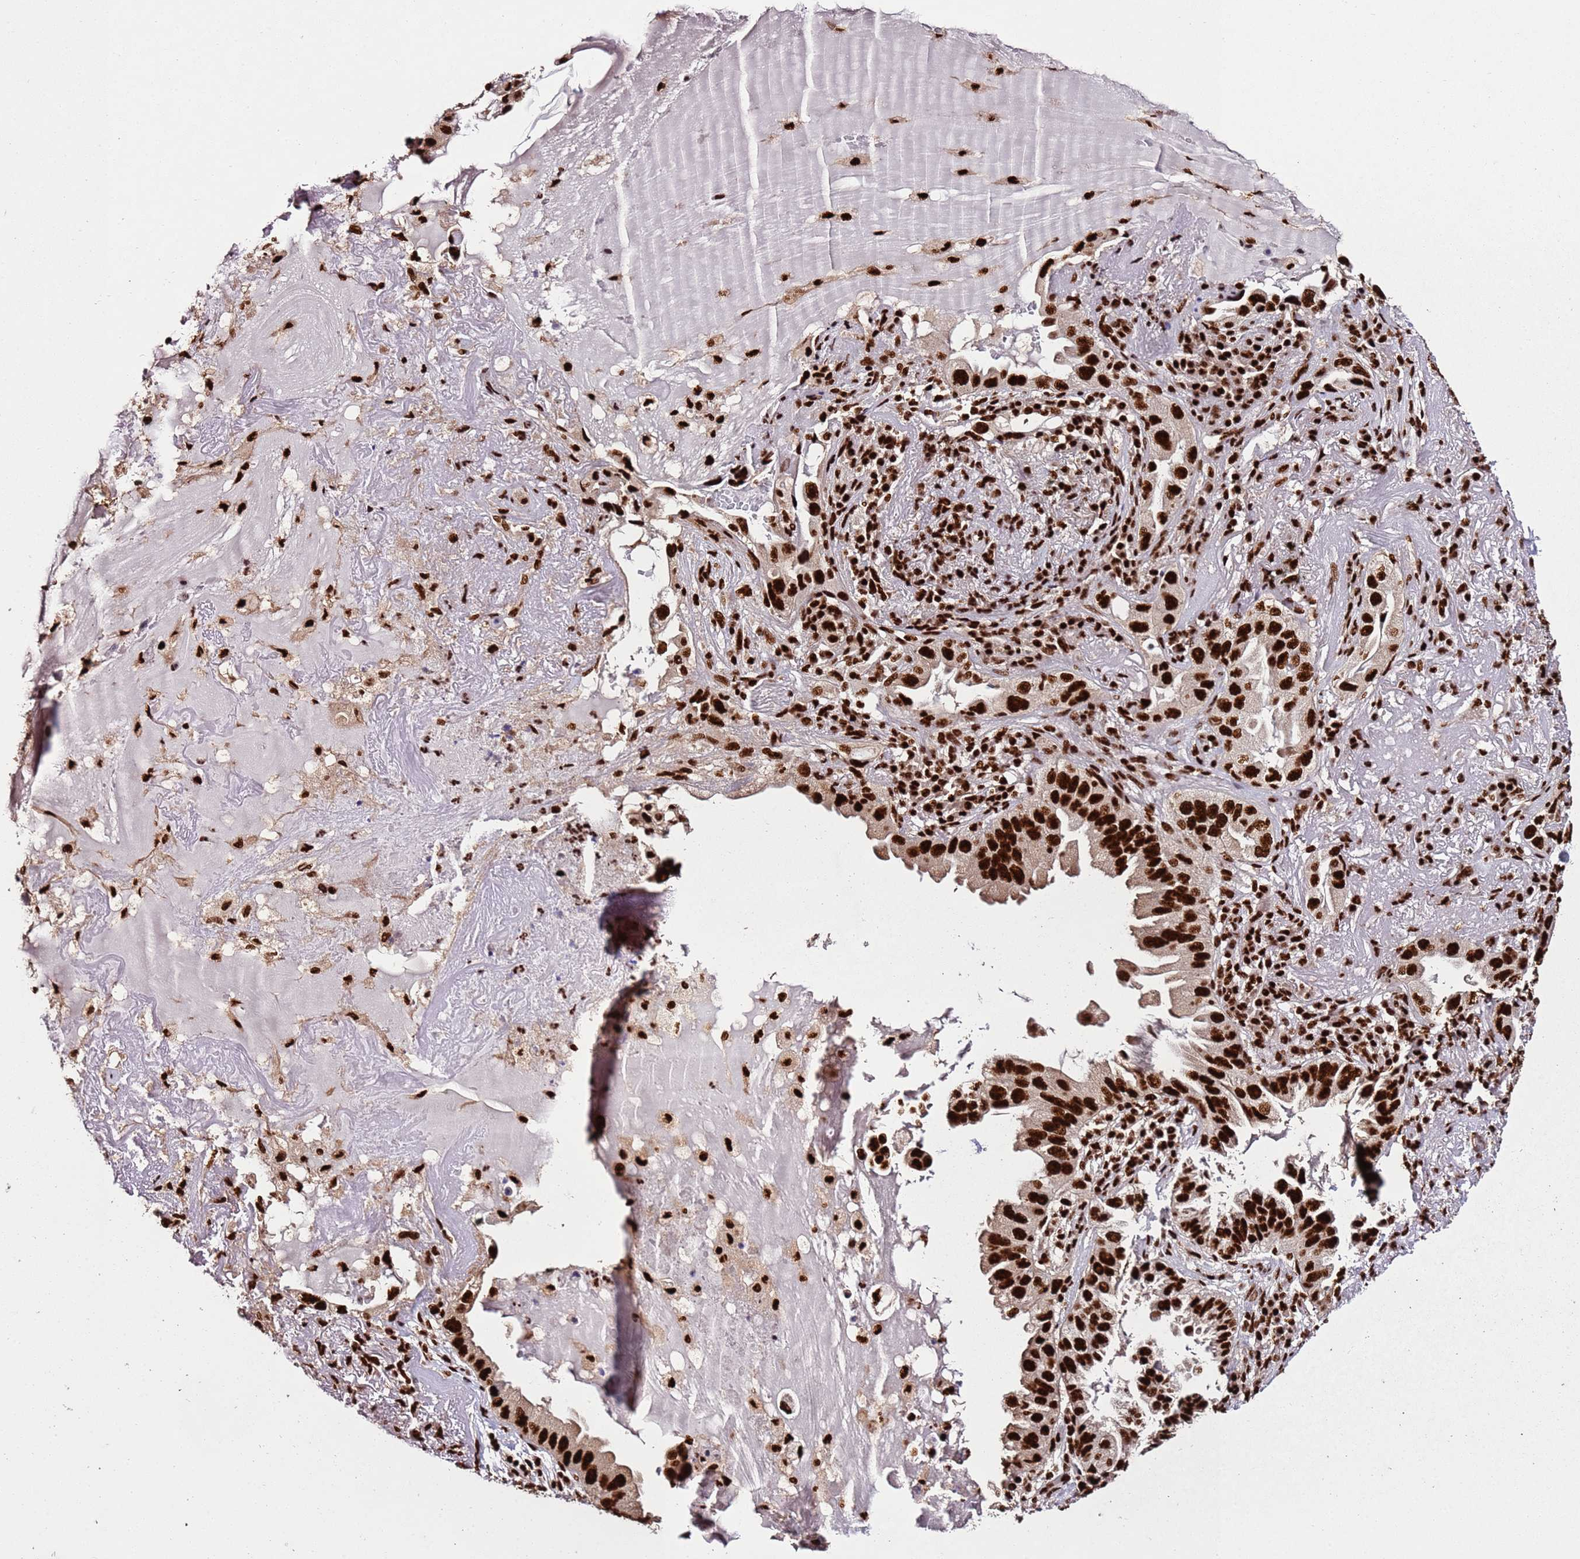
{"staining": {"intensity": "strong", "quantity": ">75%", "location": "nuclear"}, "tissue": "lung cancer", "cell_type": "Tumor cells", "image_type": "cancer", "snomed": [{"axis": "morphology", "description": "Adenocarcinoma, NOS"}, {"axis": "topography", "description": "Lung"}], "caption": "IHC photomicrograph of lung cancer (adenocarcinoma) stained for a protein (brown), which exhibits high levels of strong nuclear positivity in about >75% of tumor cells.", "gene": "C6orf226", "patient": {"sex": "female", "age": 69}}